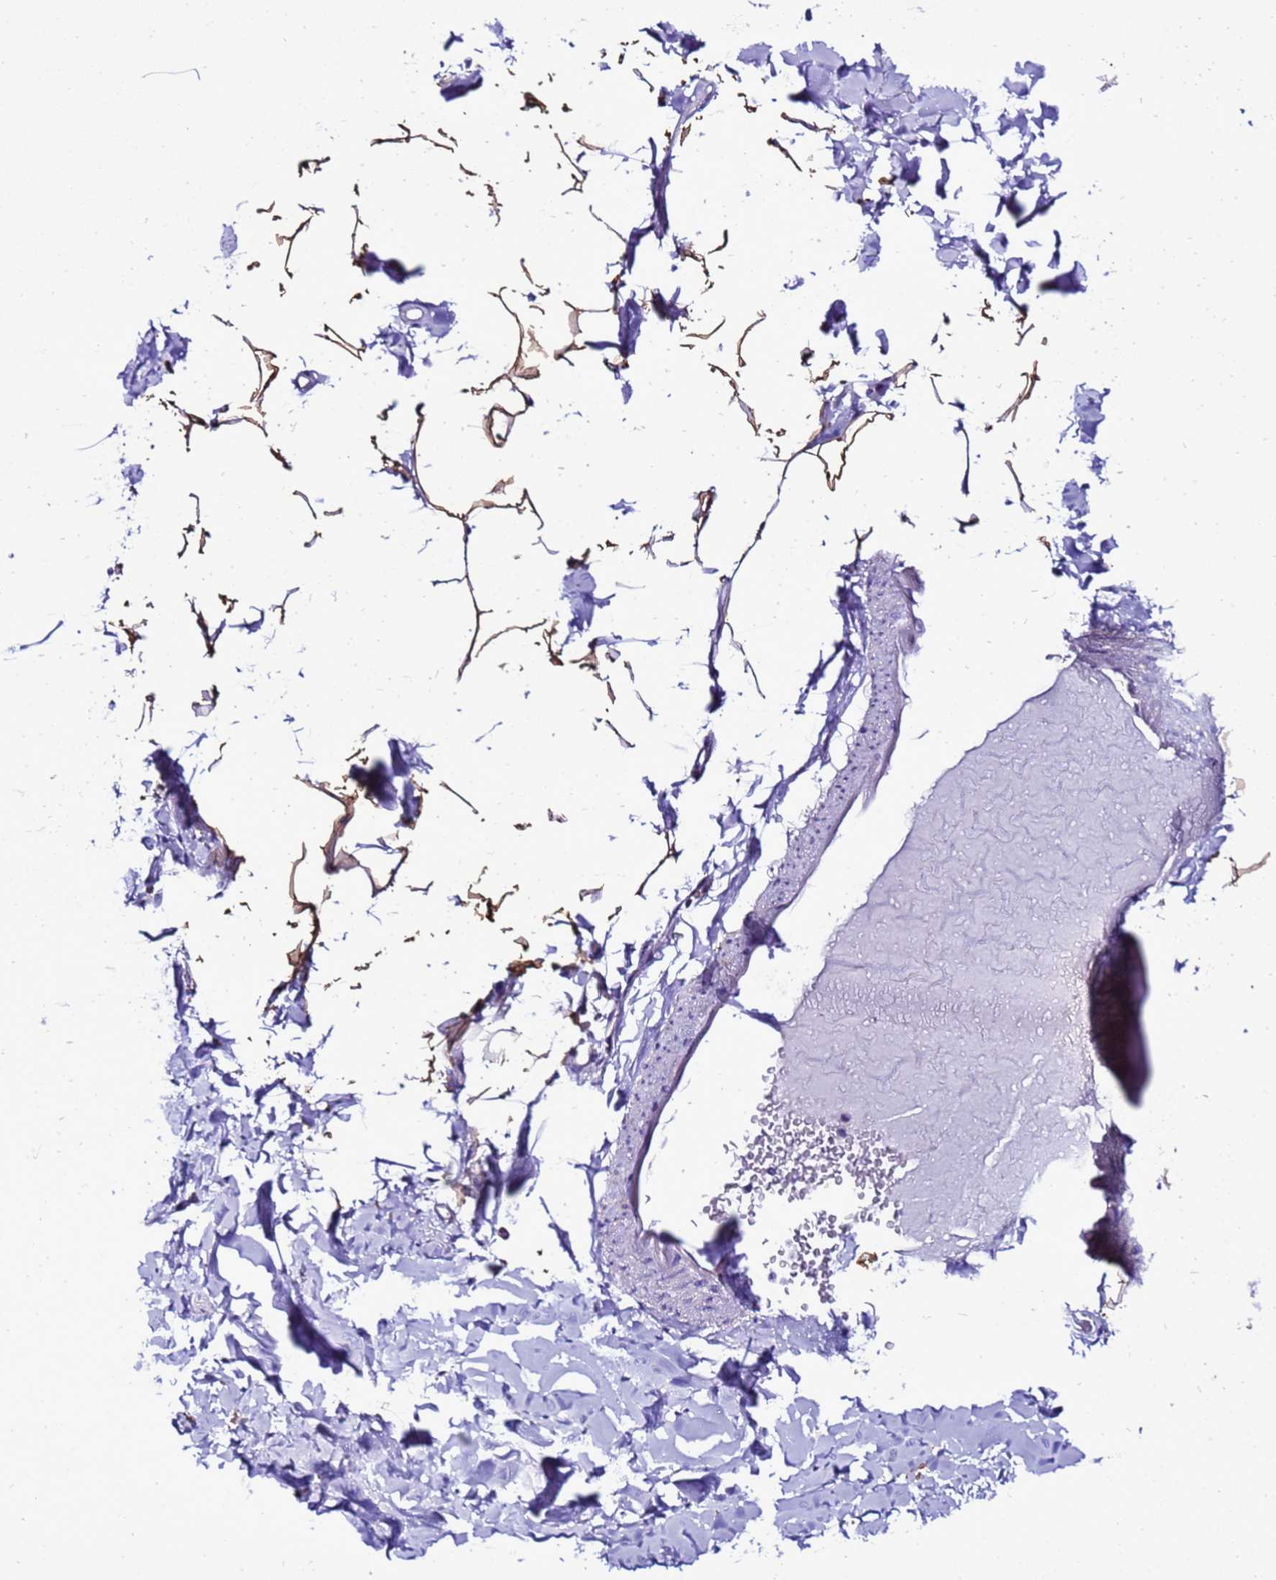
{"staining": {"intensity": "negative", "quantity": "none", "location": "none"}, "tissue": "smooth muscle", "cell_type": "Smooth muscle cells", "image_type": "normal", "snomed": [{"axis": "morphology", "description": "Normal tissue, NOS"}, {"axis": "topography", "description": "Colon"}, {"axis": "topography", "description": "Peripheral nerve tissue"}], "caption": "Smooth muscle stained for a protein using immunohistochemistry demonstrates no positivity smooth muscle cells.", "gene": "DPH6", "patient": {"sex": "female", "age": 61}}